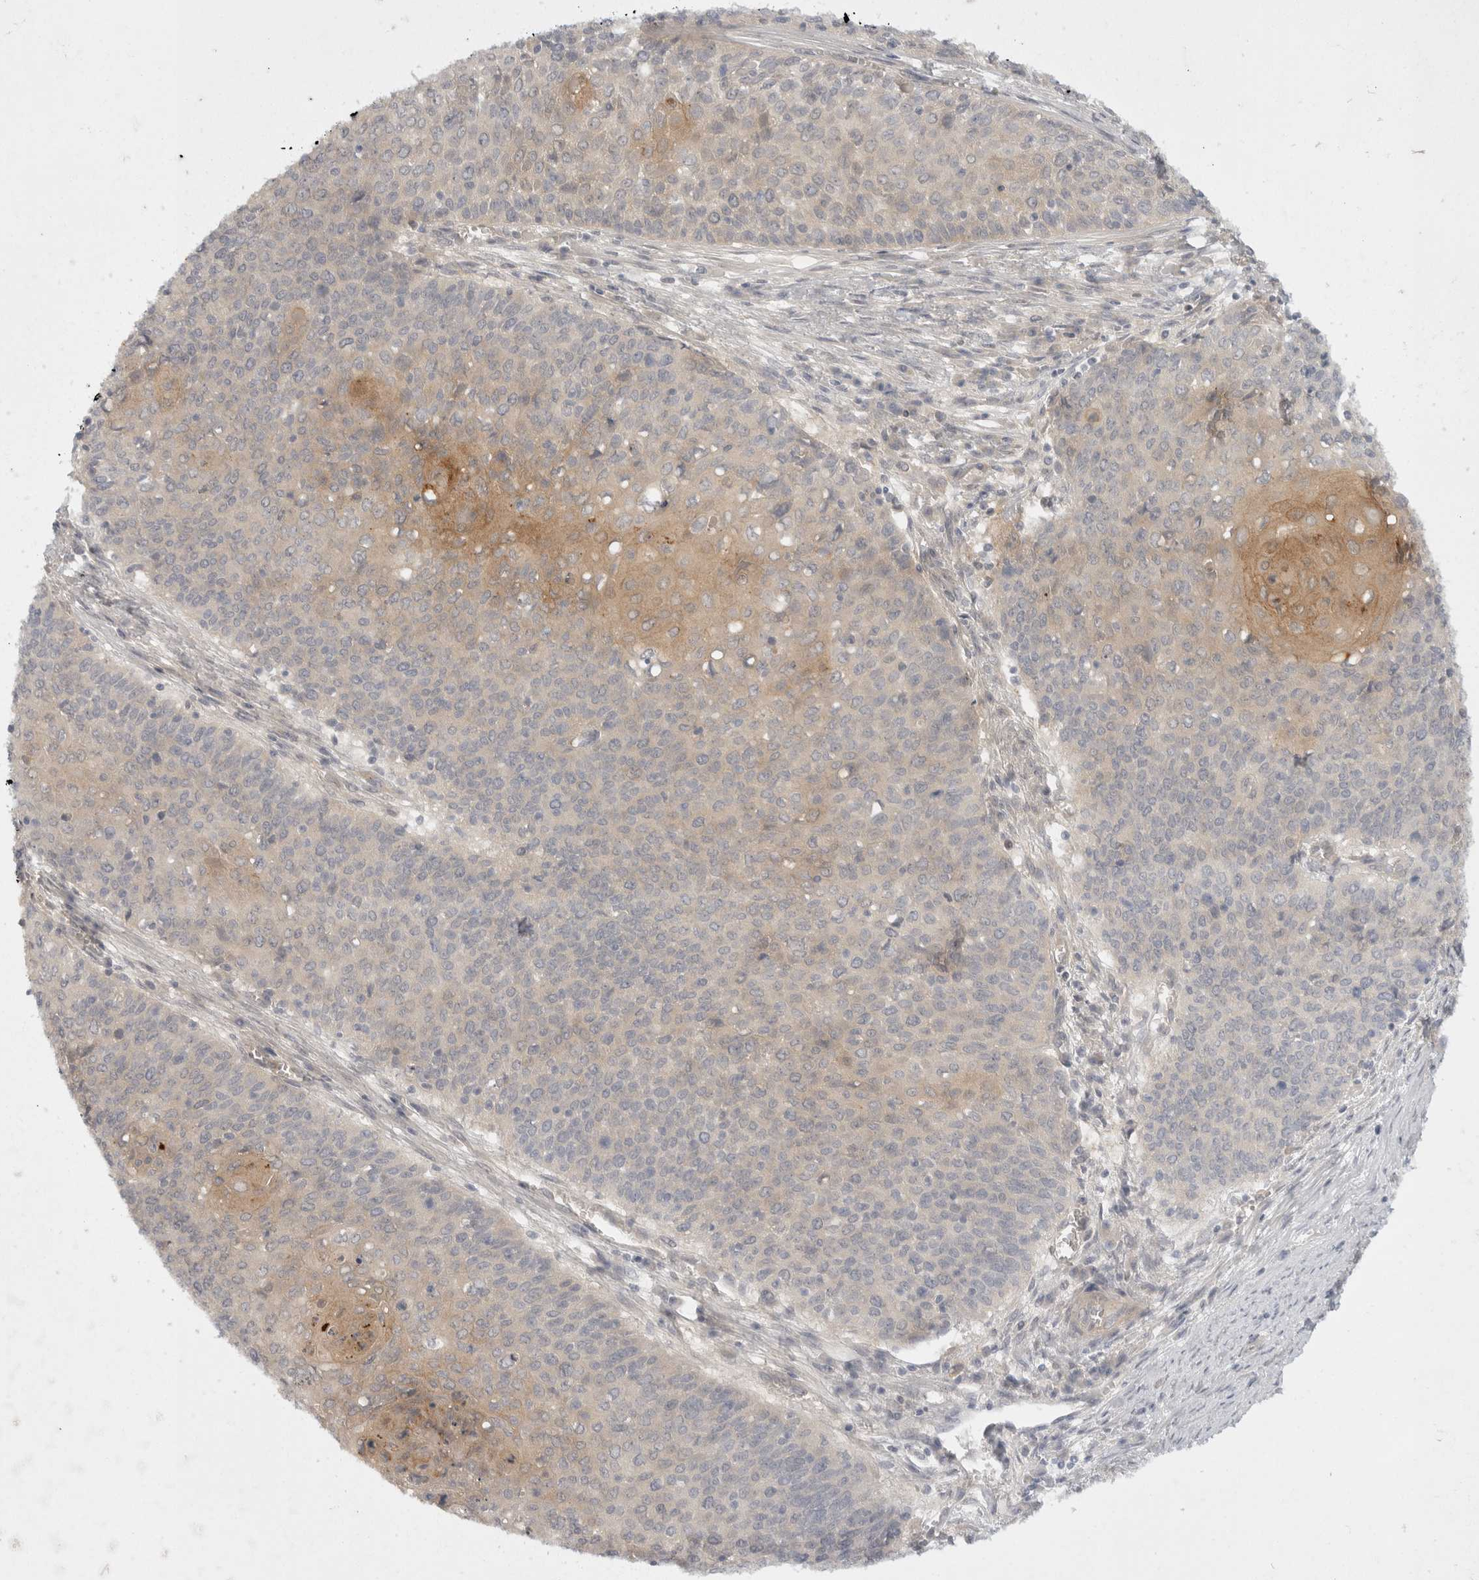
{"staining": {"intensity": "negative", "quantity": "none", "location": "none"}, "tissue": "cervical cancer", "cell_type": "Tumor cells", "image_type": "cancer", "snomed": [{"axis": "morphology", "description": "Squamous cell carcinoma, NOS"}, {"axis": "topography", "description": "Cervix"}], "caption": "Immunohistochemical staining of cervical cancer demonstrates no significant positivity in tumor cells.", "gene": "TOM1L2", "patient": {"sex": "female", "age": 39}}